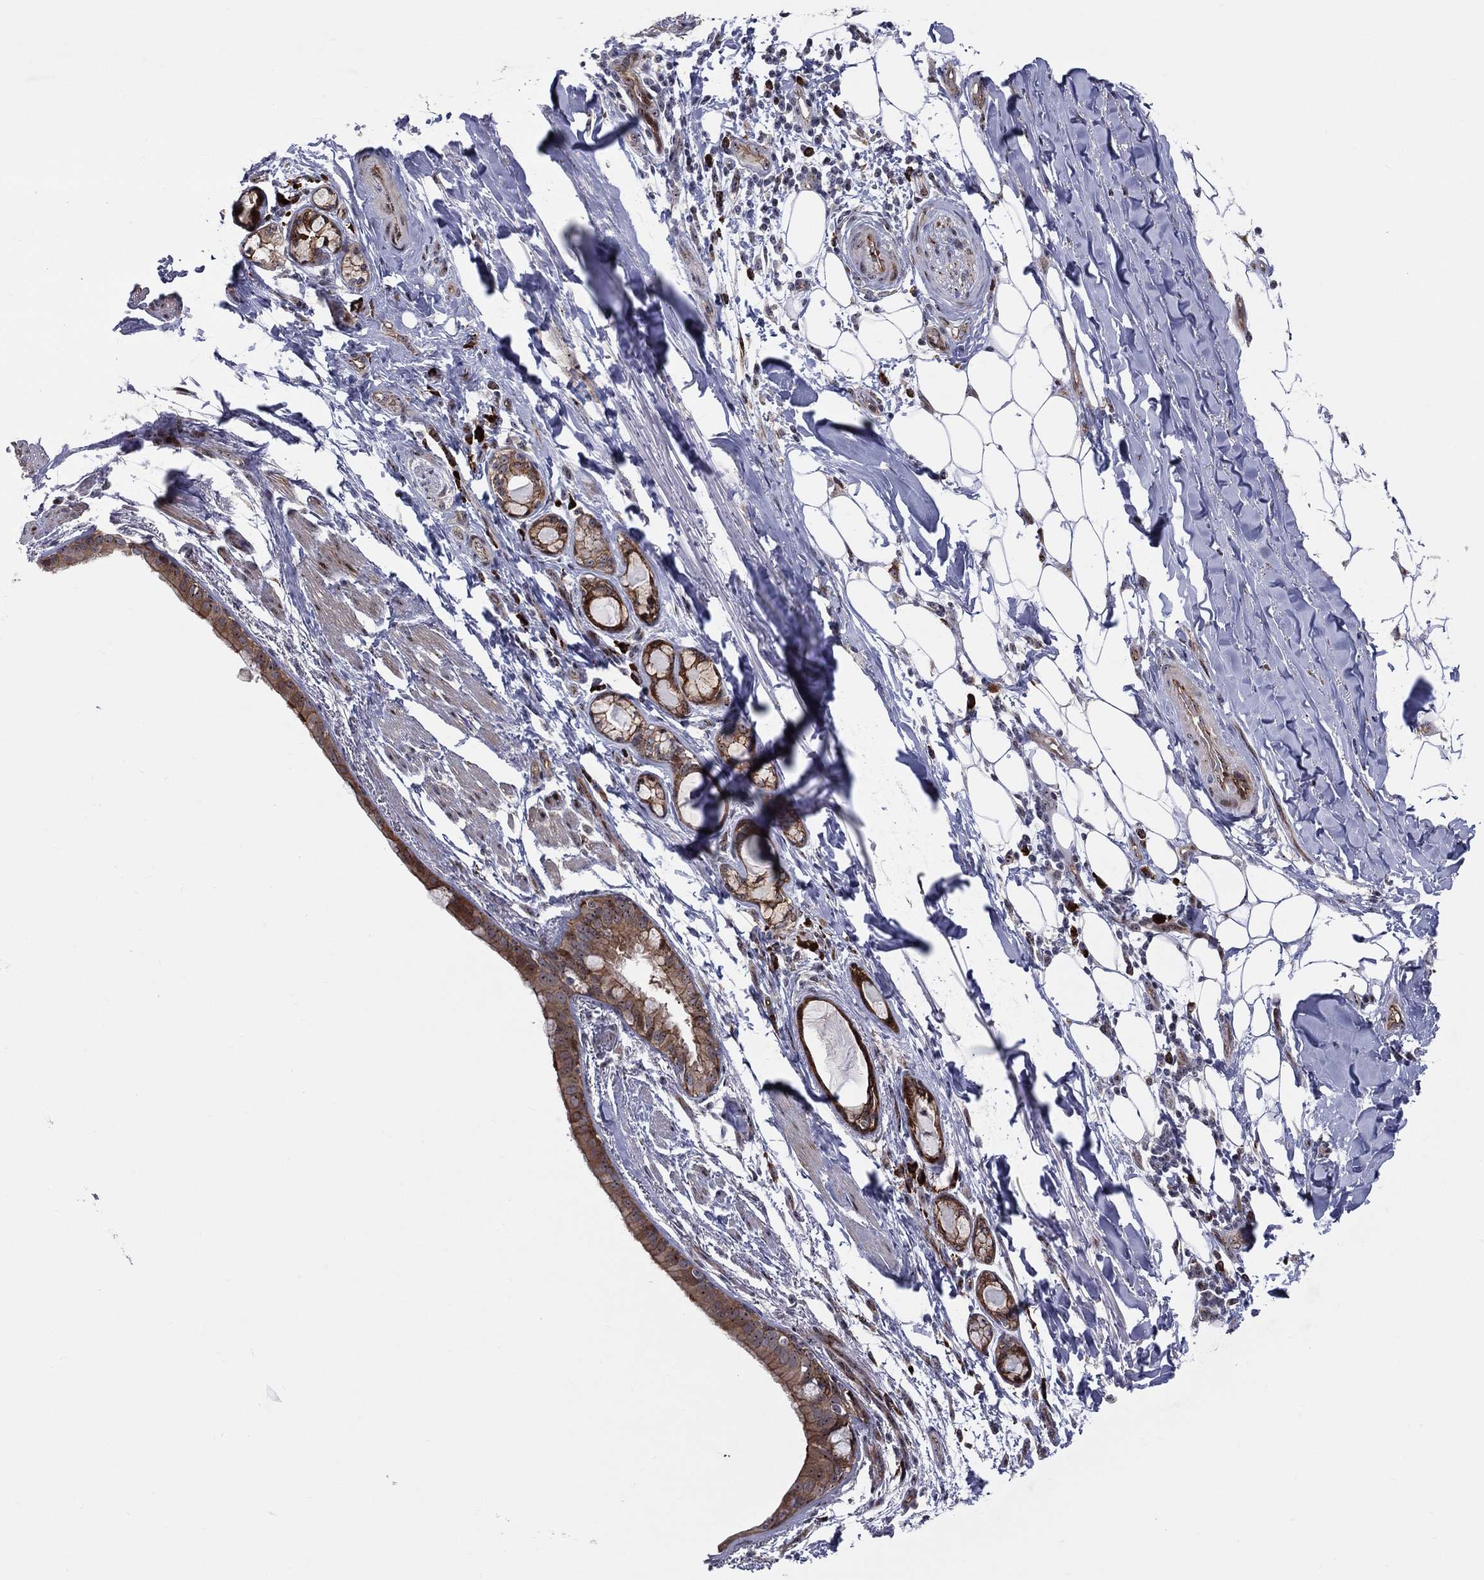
{"staining": {"intensity": "strong", "quantity": "25%-75%", "location": "cytoplasmic/membranous,nuclear"}, "tissue": "bronchus", "cell_type": "Respiratory epithelial cells", "image_type": "normal", "snomed": [{"axis": "morphology", "description": "Normal tissue, NOS"}, {"axis": "morphology", "description": "Squamous cell carcinoma, NOS"}, {"axis": "topography", "description": "Bronchus"}, {"axis": "topography", "description": "Lung"}], "caption": "IHC photomicrograph of normal bronchus stained for a protein (brown), which reveals high levels of strong cytoplasmic/membranous,nuclear staining in approximately 25%-75% of respiratory epithelial cells.", "gene": "VHL", "patient": {"sex": "male", "age": 69}}